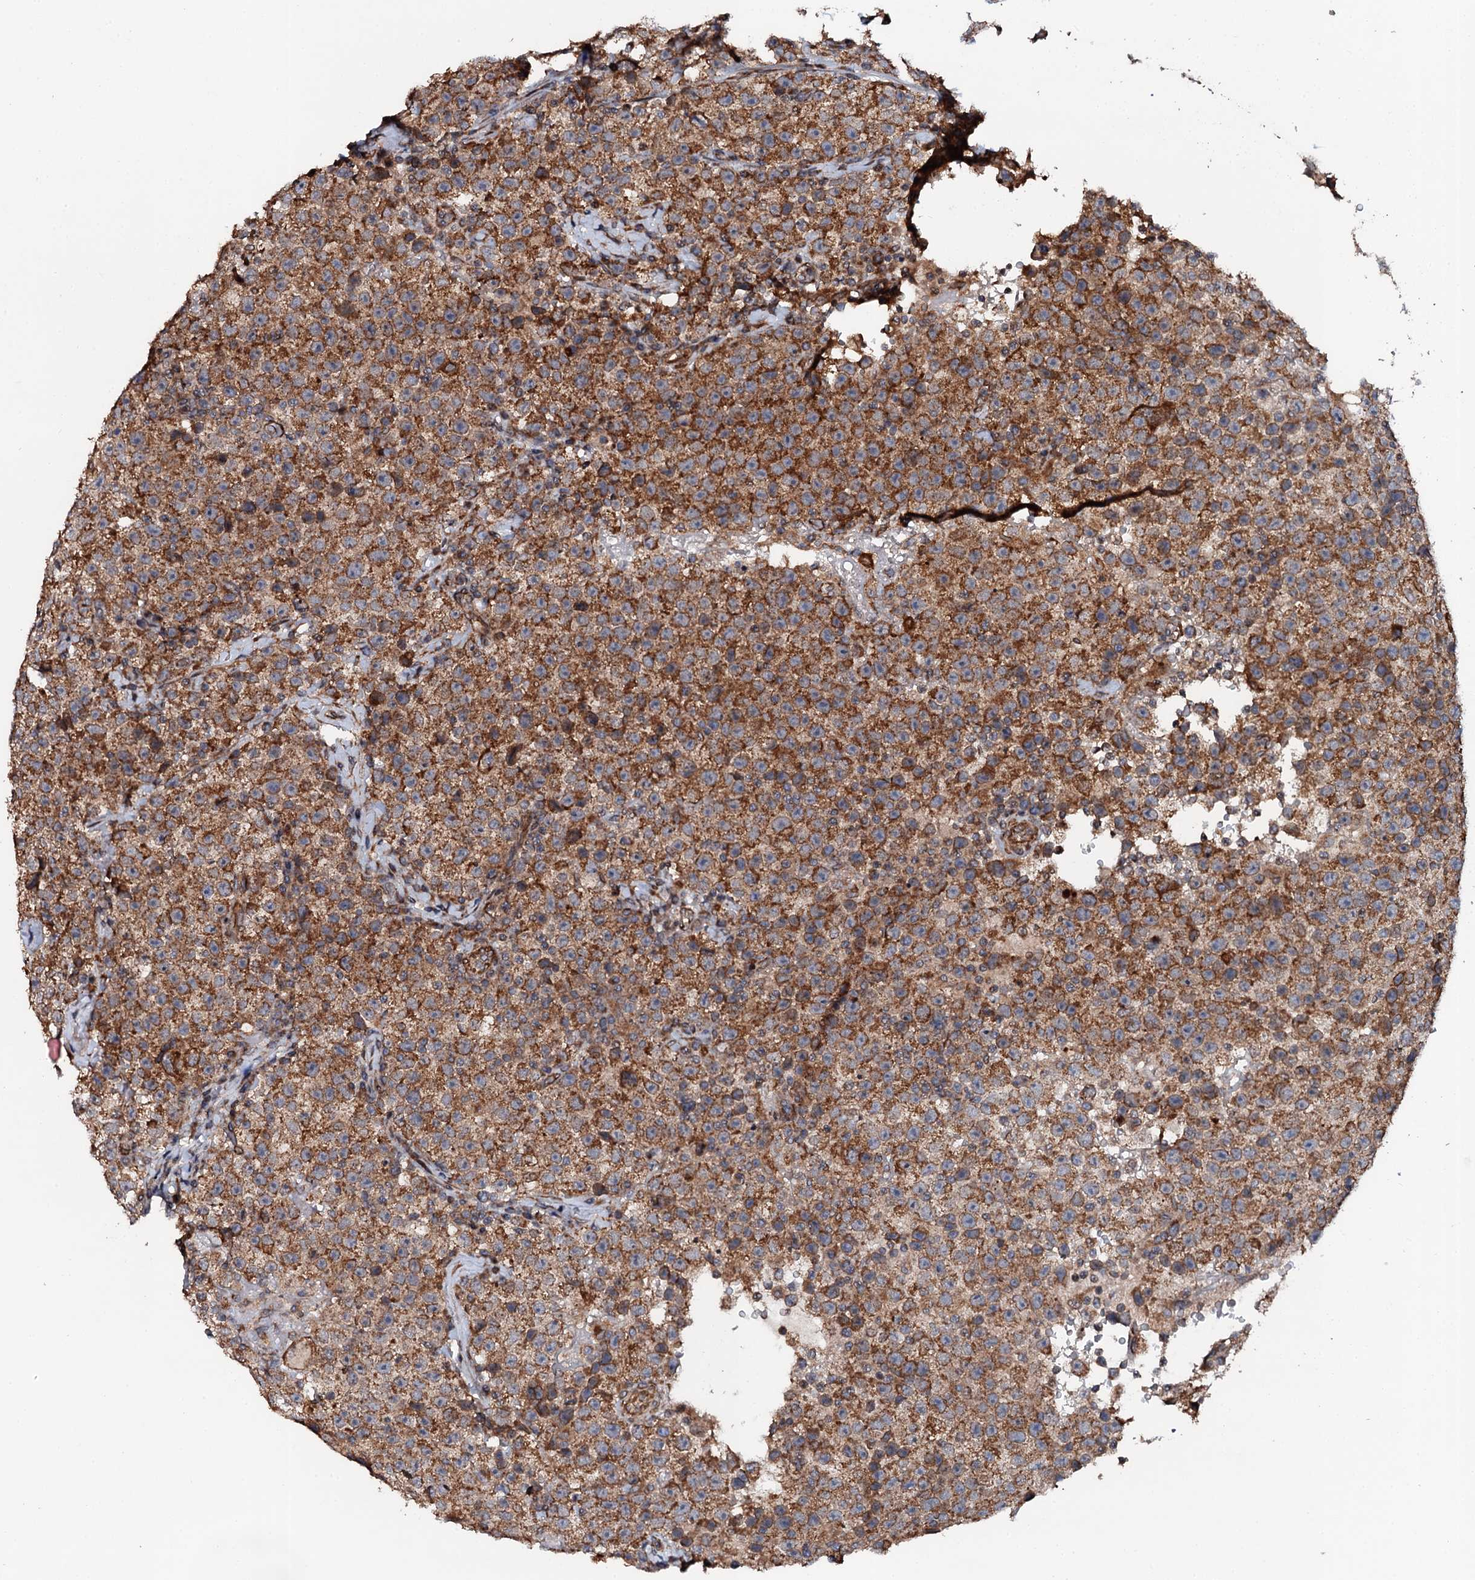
{"staining": {"intensity": "moderate", "quantity": ">75%", "location": "cytoplasmic/membranous"}, "tissue": "testis cancer", "cell_type": "Tumor cells", "image_type": "cancer", "snomed": [{"axis": "morphology", "description": "Seminoma, NOS"}, {"axis": "topography", "description": "Testis"}], "caption": "DAB immunohistochemical staining of human testis cancer (seminoma) displays moderate cytoplasmic/membranous protein positivity in about >75% of tumor cells. The staining was performed using DAB to visualize the protein expression in brown, while the nuclei were stained in blue with hematoxylin (Magnification: 20x).", "gene": "GLCE", "patient": {"sex": "male", "age": 22}}